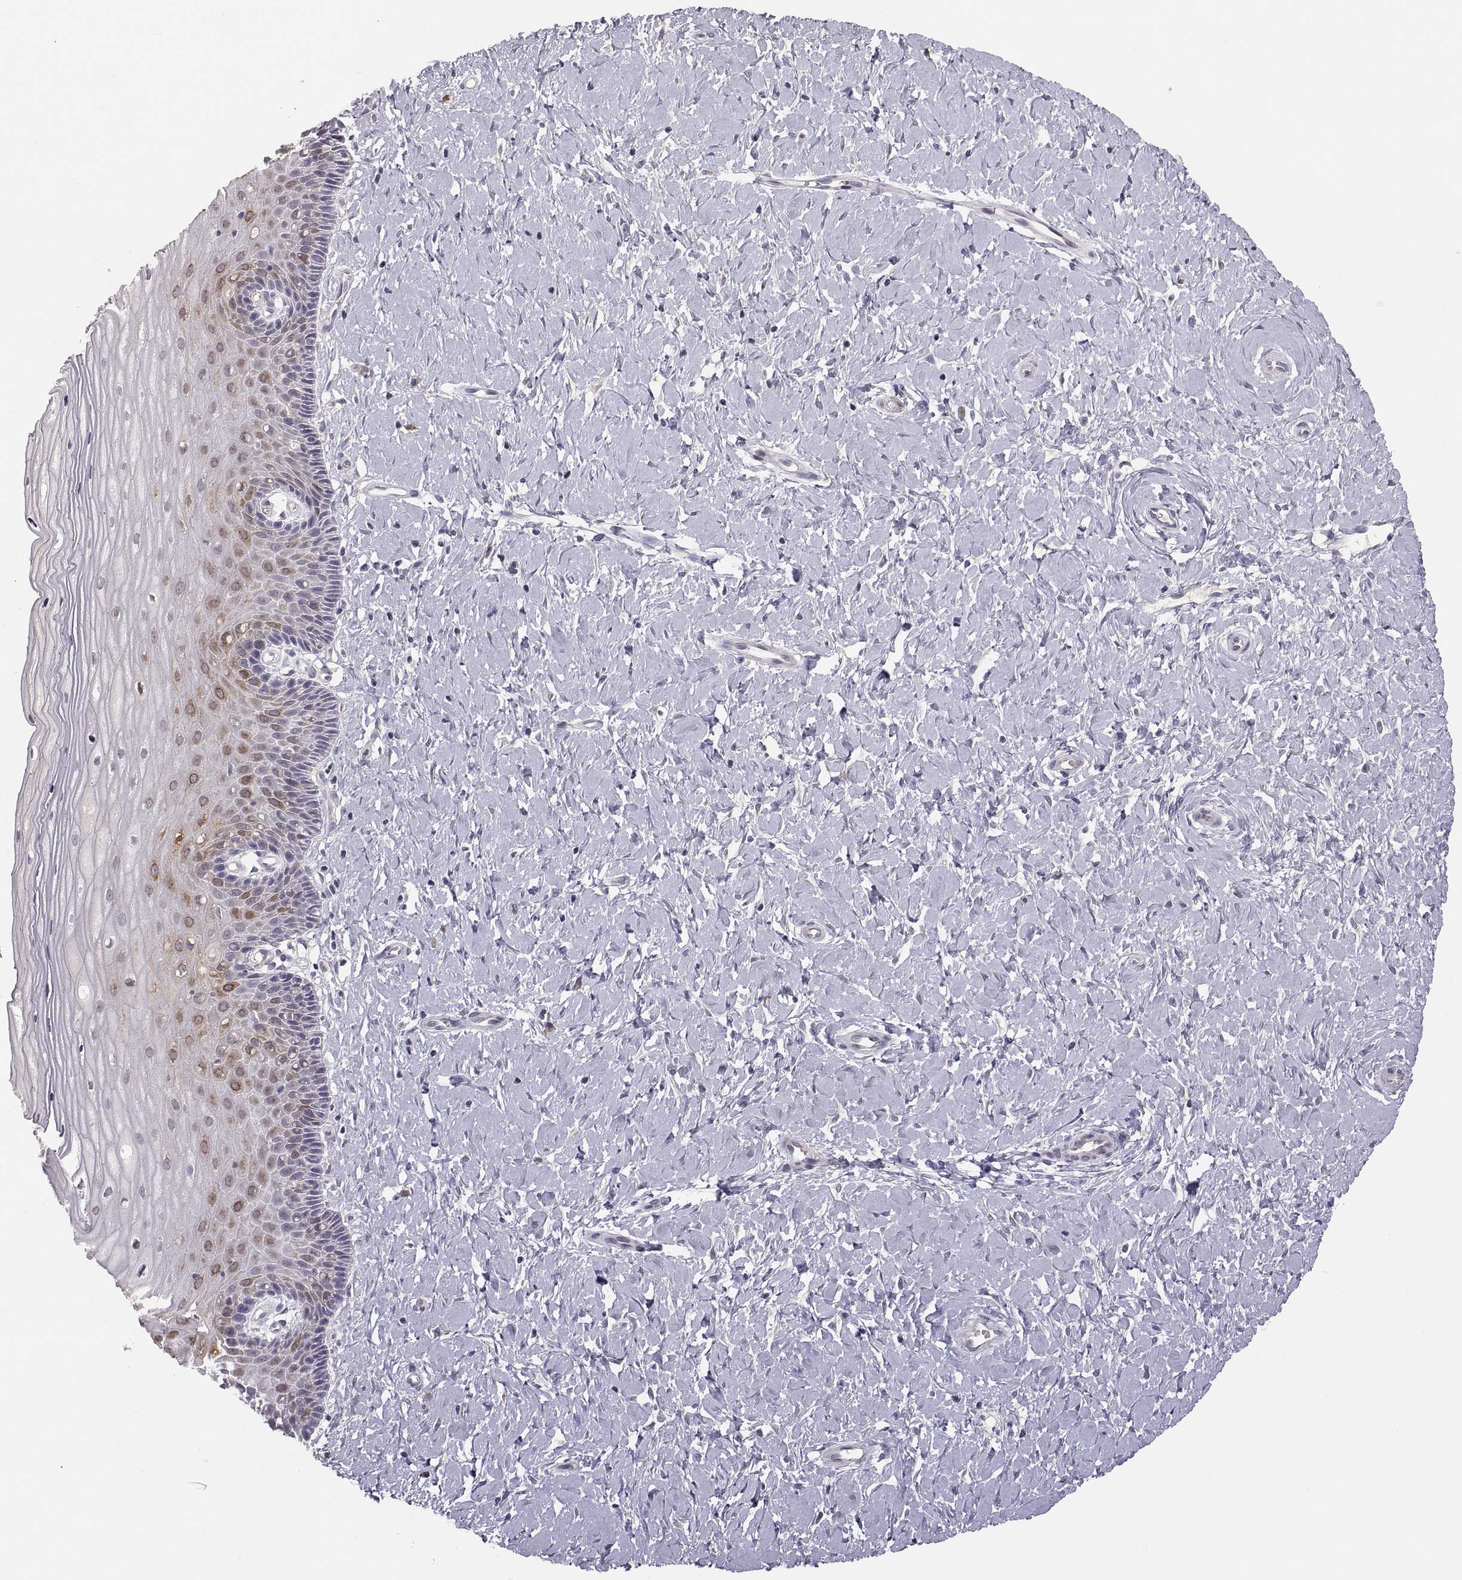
{"staining": {"intensity": "negative", "quantity": "none", "location": "none"}, "tissue": "cervix", "cell_type": "Glandular cells", "image_type": "normal", "snomed": [{"axis": "morphology", "description": "Normal tissue, NOS"}, {"axis": "topography", "description": "Cervix"}], "caption": "Immunohistochemistry histopathology image of normal cervix: cervix stained with DAB (3,3'-diaminobenzidine) displays no significant protein staining in glandular cells.", "gene": "HMGCR", "patient": {"sex": "female", "age": 37}}